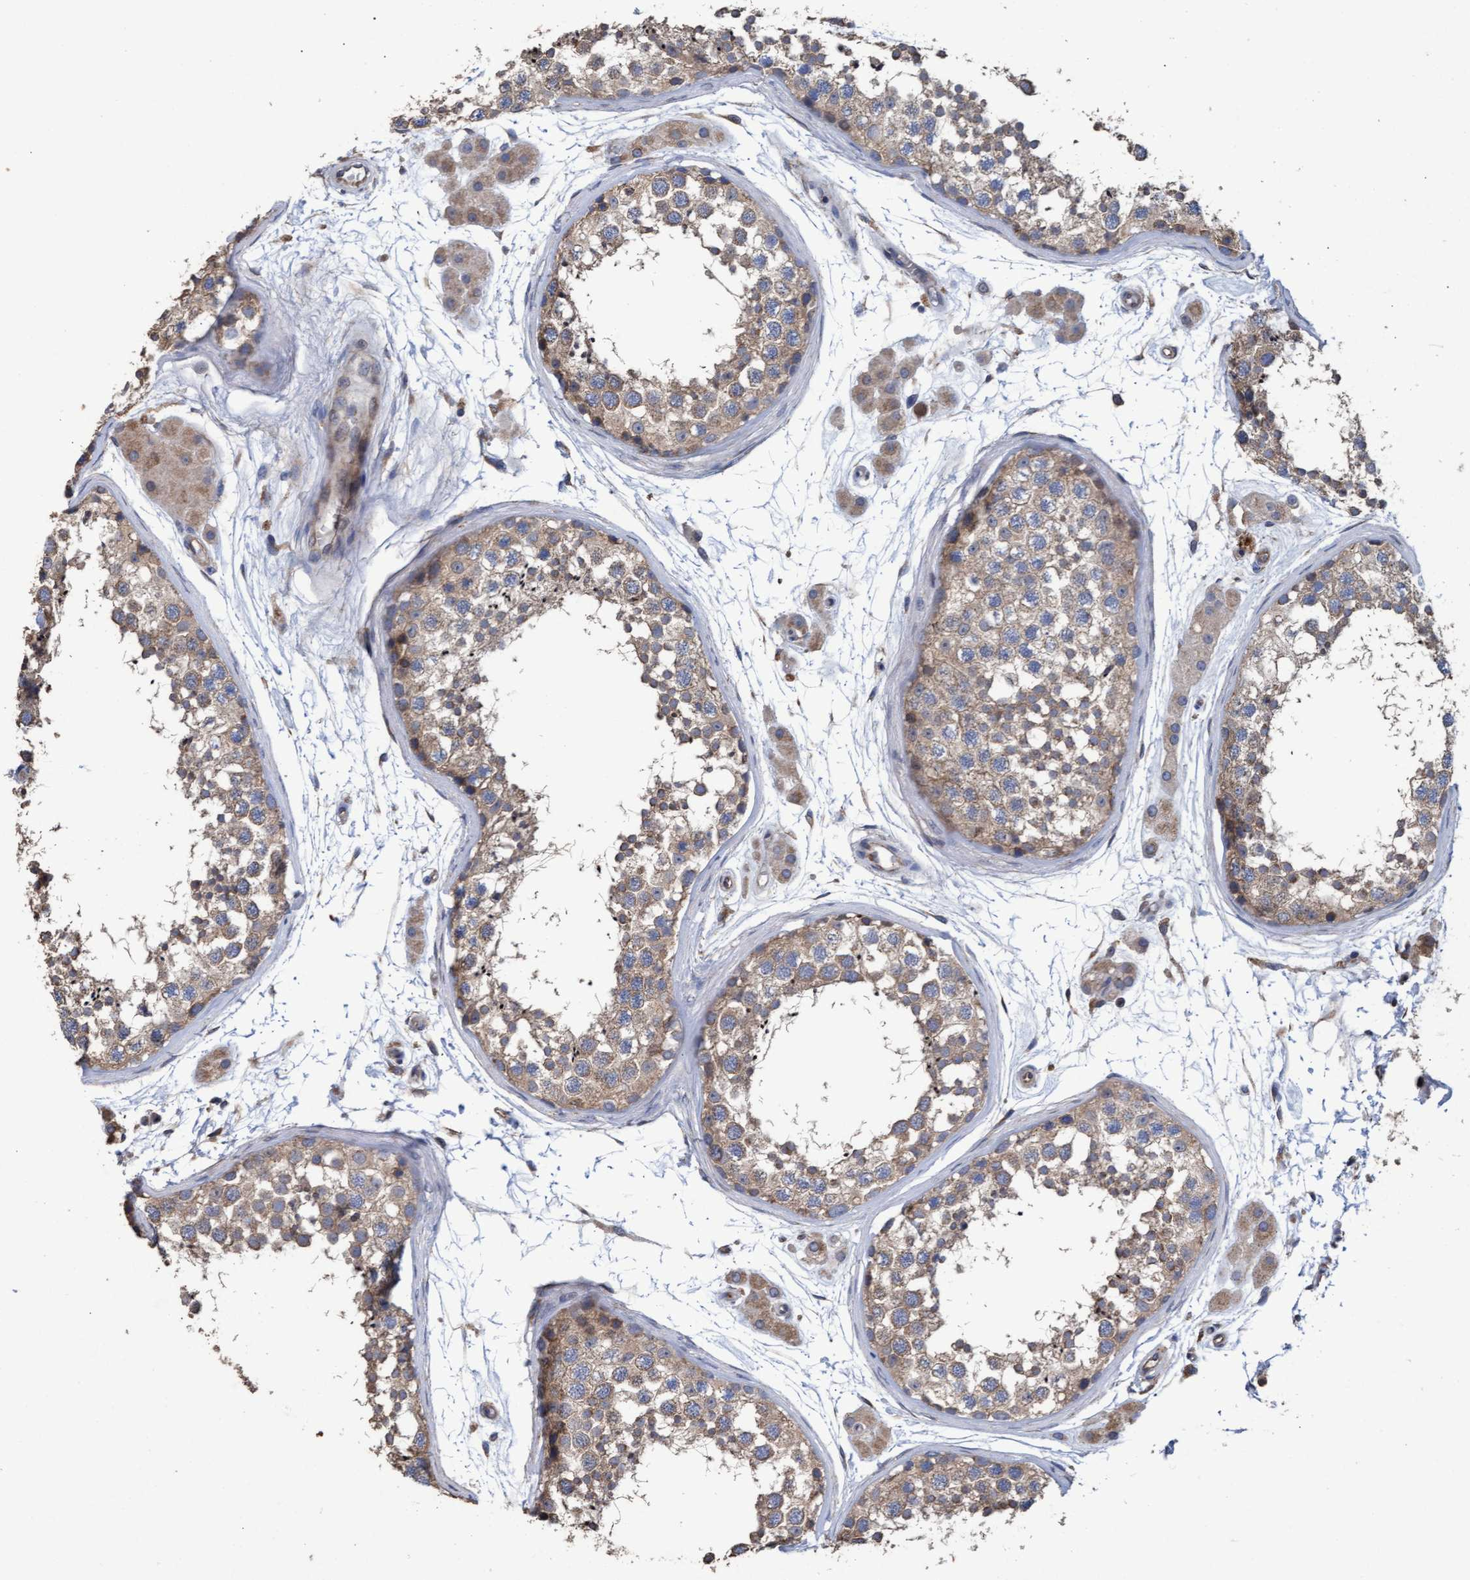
{"staining": {"intensity": "weak", "quantity": ">75%", "location": "cytoplasmic/membranous"}, "tissue": "testis", "cell_type": "Cells in seminiferous ducts", "image_type": "normal", "snomed": [{"axis": "morphology", "description": "Normal tissue, NOS"}, {"axis": "topography", "description": "Testis"}], "caption": "Protein staining of normal testis displays weak cytoplasmic/membranous staining in approximately >75% of cells in seminiferous ducts.", "gene": "MRPL38", "patient": {"sex": "male", "age": 56}}